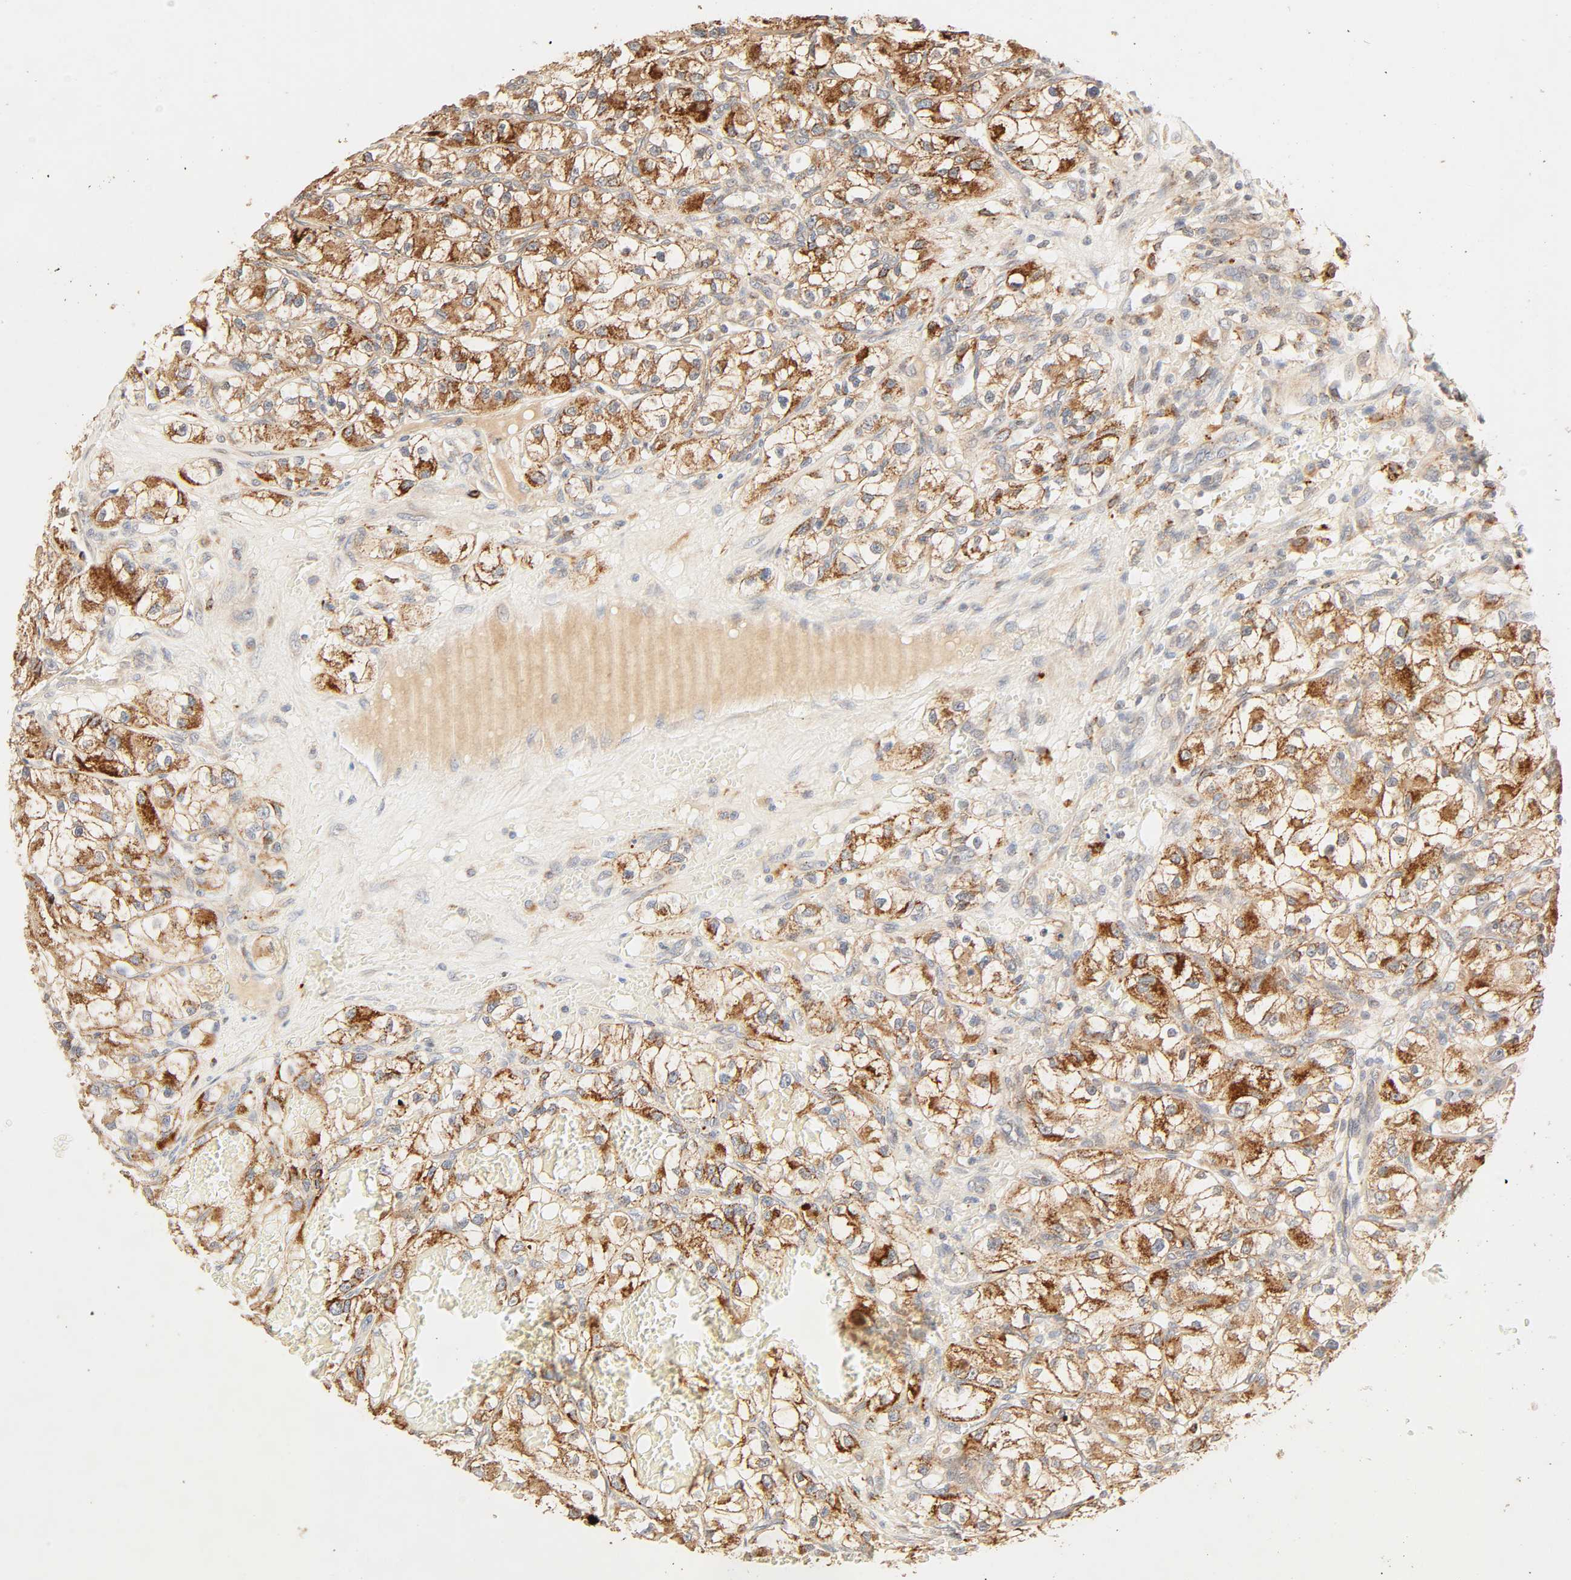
{"staining": {"intensity": "strong", "quantity": ">75%", "location": "cytoplasmic/membranous"}, "tissue": "renal cancer", "cell_type": "Tumor cells", "image_type": "cancer", "snomed": [{"axis": "morphology", "description": "Adenocarcinoma, NOS"}, {"axis": "topography", "description": "Kidney"}], "caption": "Protein staining of renal cancer (adenocarcinoma) tissue displays strong cytoplasmic/membranous expression in about >75% of tumor cells.", "gene": "MAPK6", "patient": {"sex": "female", "age": 57}}